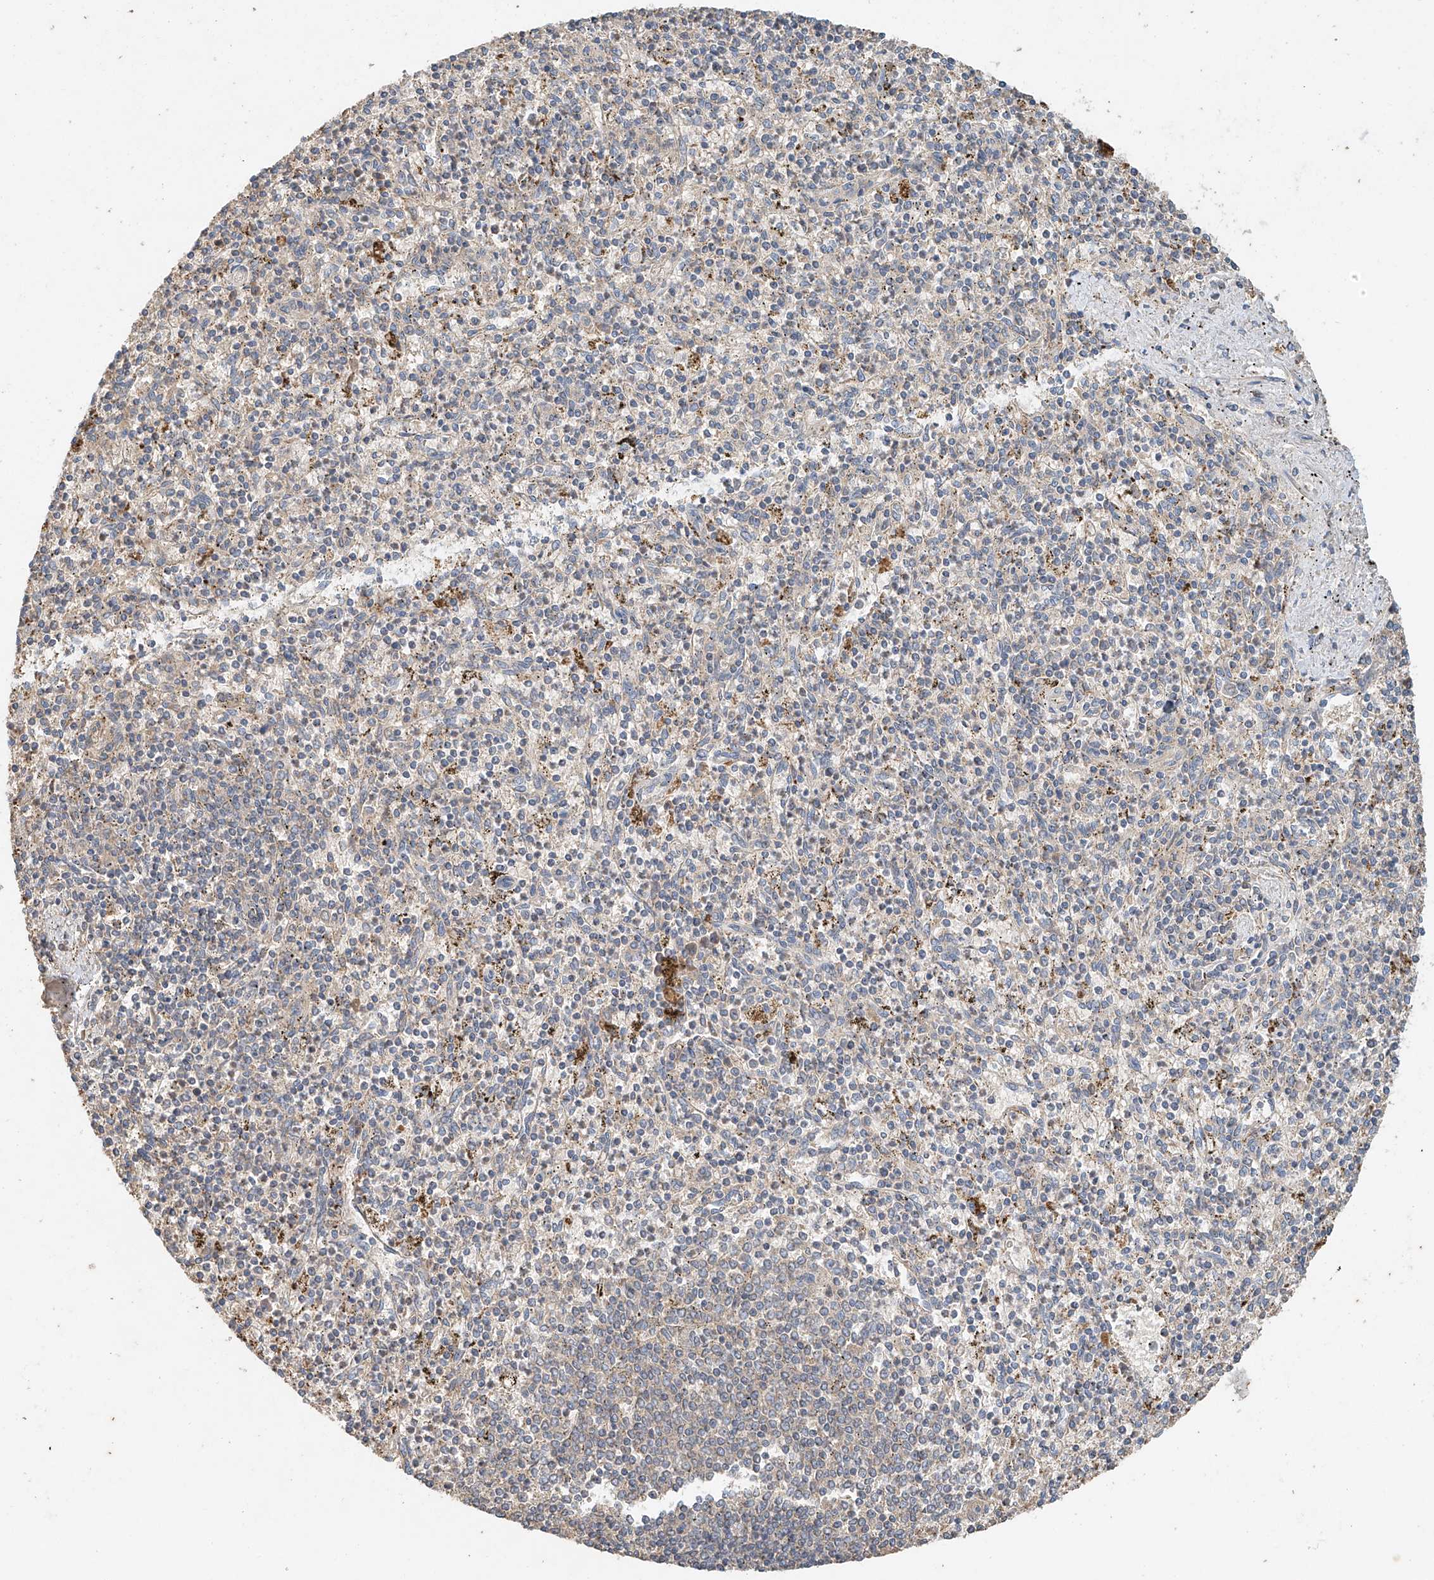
{"staining": {"intensity": "weak", "quantity": "<25%", "location": "cytoplasmic/membranous"}, "tissue": "spleen", "cell_type": "Cells in red pulp", "image_type": "normal", "snomed": [{"axis": "morphology", "description": "Normal tissue, NOS"}, {"axis": "topography", "description": "Spleen"}], "caption": "IHC of unremarkable human spleen exhibits no expression in cells in red pulp. (DAB (3,3'-diaminobenzidine) immunohistochemistry (IHC) visualized using brightfield microscopy, high magnification).", "gene": "GNB1L", "patient": {"sex": "male", "age": 72}}